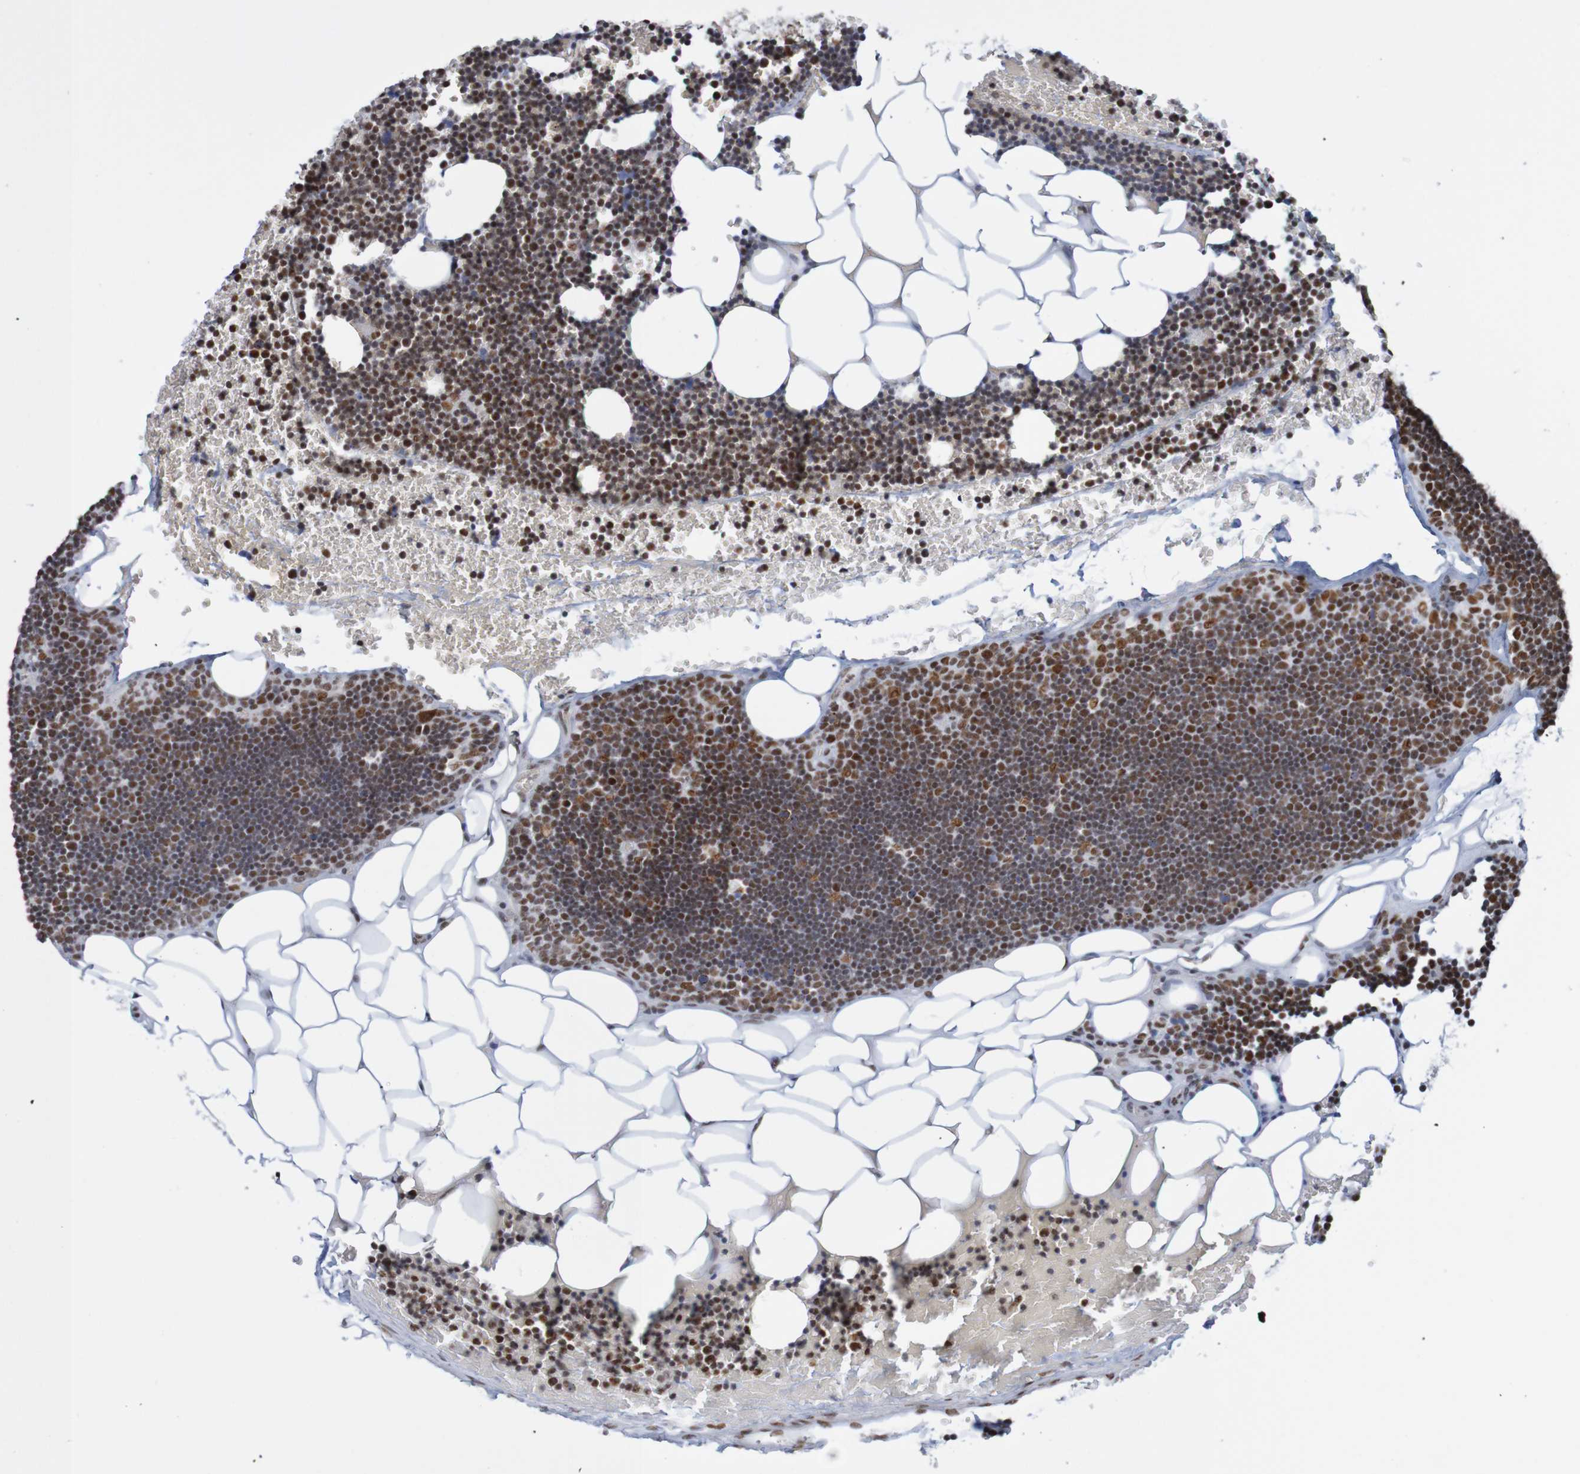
{"staining": {"intensity": "strong", "quantity": ">75%", "location": "nuclear"}, "tissue": "lymph node", "cell_type": "Germinal center cells", "image_type": "normal", "snomed": [{"axis": "morphology", "description": "Normal tissue, NOS"}, {"axis": "topography", "description": "Lymph node"}], "caption": "Lymph node stained with immunohistochemistry (IHC) exhibits strong nuclear expression in approximately >75% of germinal center cells. The staining was performed using DAB (3,3'-diaminobenzidine), with brown indicating positive protein expression. Nuclei are stained blue with hematoxylin.", "gene": "THRAP3", "patient": {"sex": "male", "age": 33}}